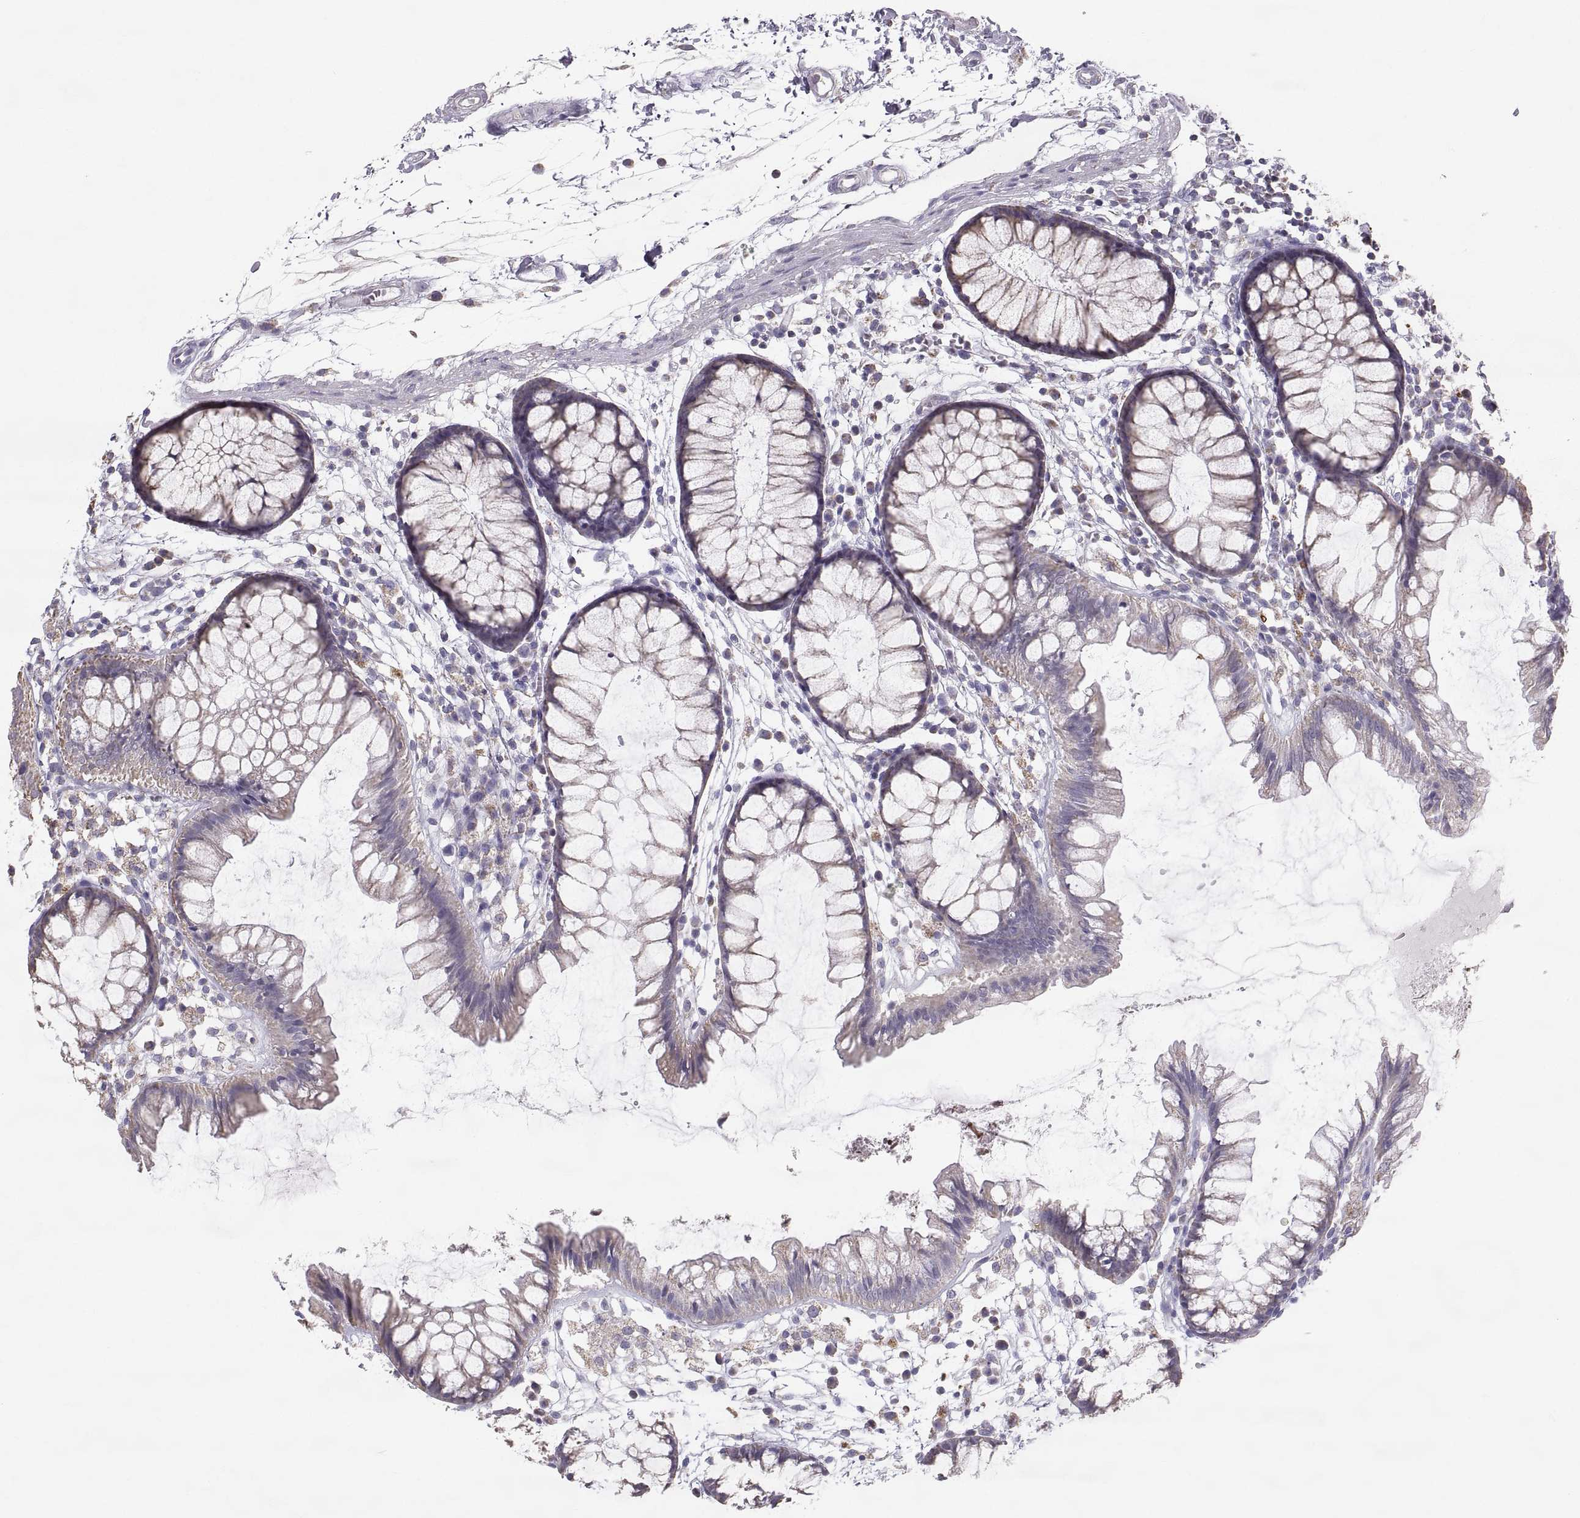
{"staining": {"intensity": "negative", "quantity": "none", "location": "none"}, "tissue": "colon", "cell_type": "Endothelial cells", "image_type": "normal", "snomed": [{"axis": "morphology", "description": "Normal tissue, NOS"}, {"axis": "morphology", "description": "Adenocarcinoma, NOS"}, {"axis": "topography", "description": "Colon"}], "caption": "The micrograph displays no significant staining in endothelial cells of colon.", "gene": "STMND1", "patient": {"sex": "male", "age": 65}}